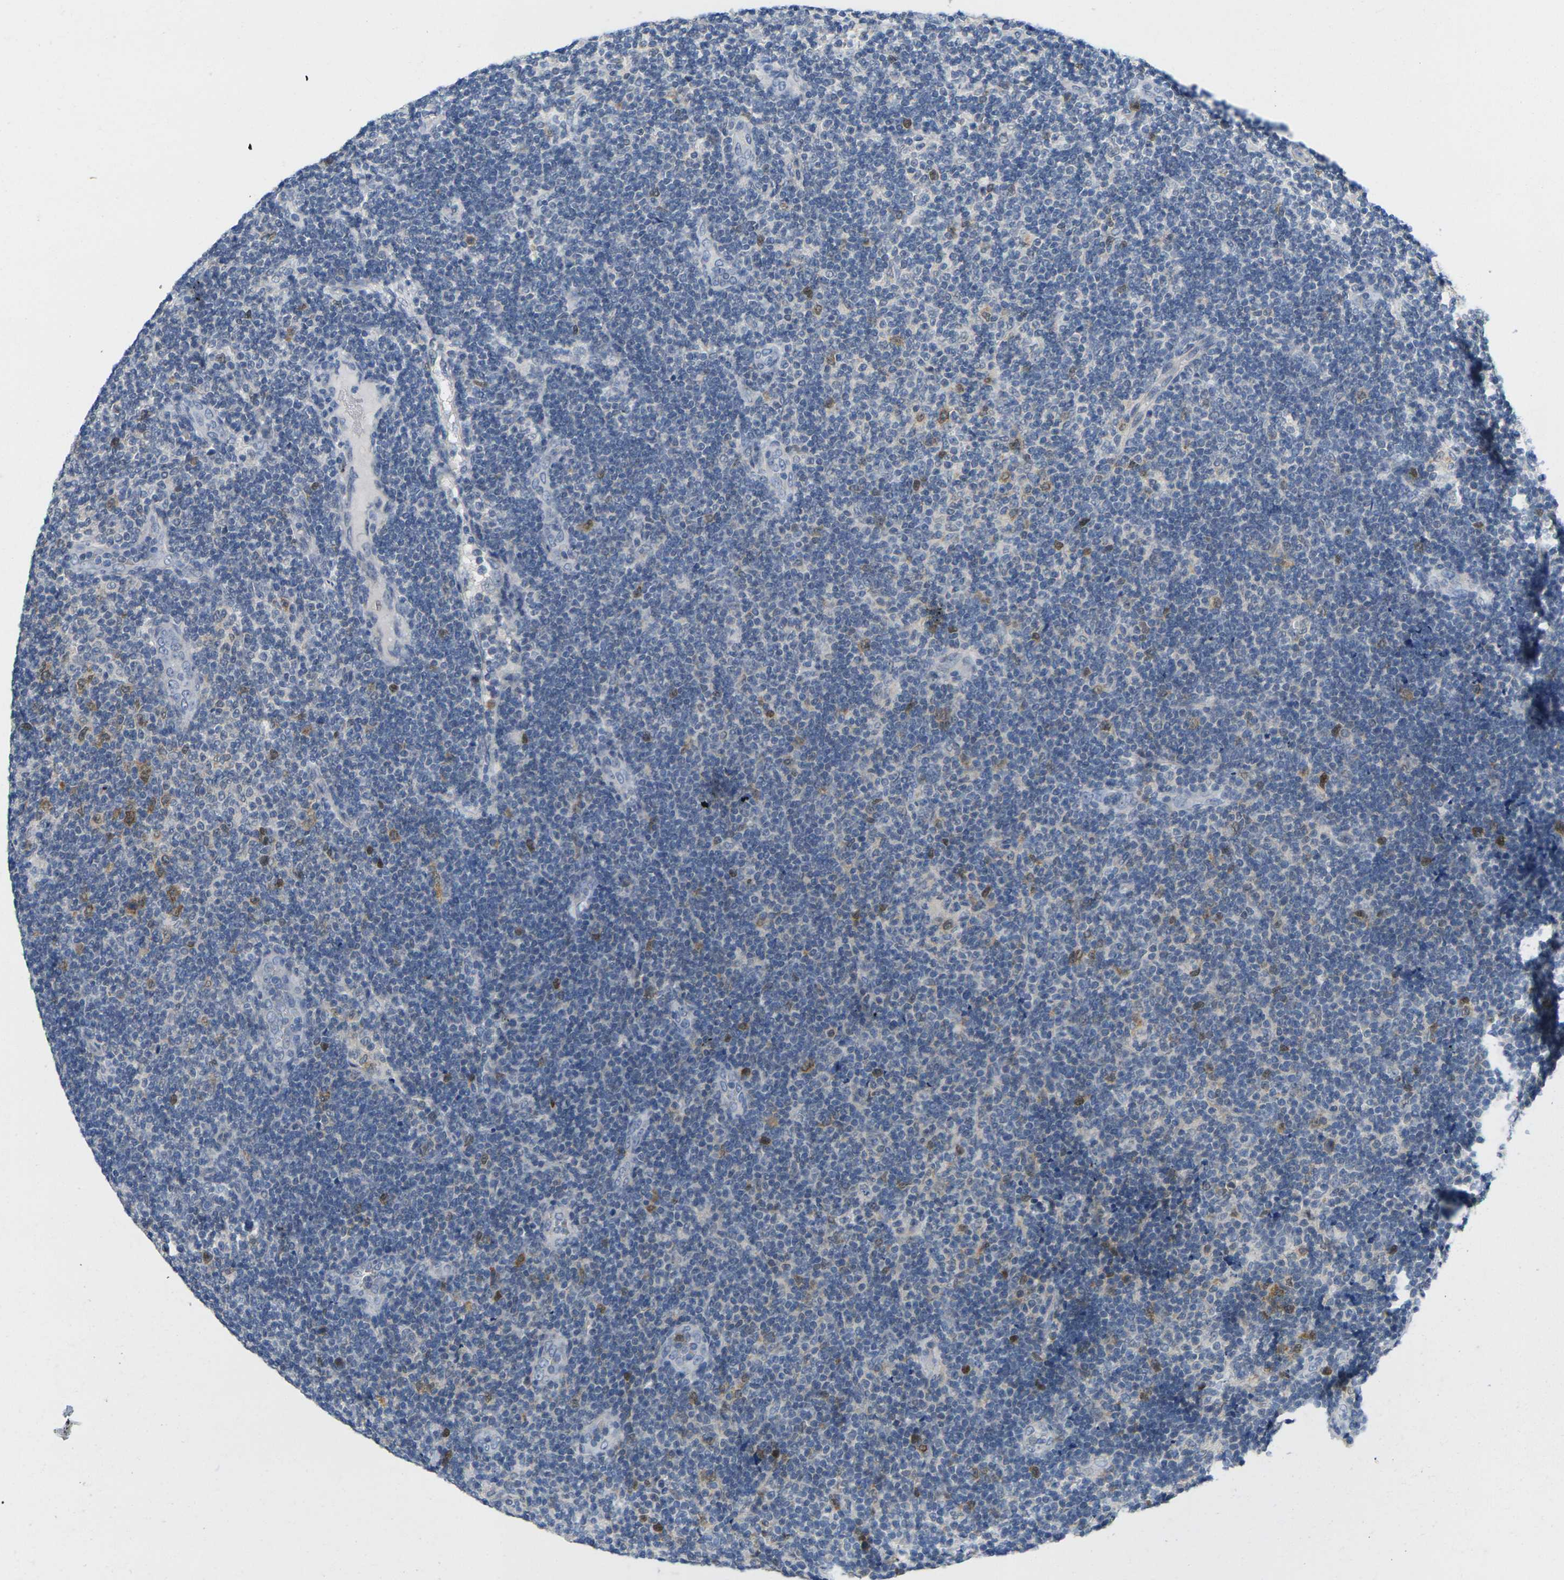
{"staining": {"intensity": "moderate", "quantity": "<25%", "location": "nuclear"}, "tissue": "lymphoma", "cell_type": "Tumor cells", "image_type": "cancer", "snomed": [{"axis": "morphology", "description": "Malignant lymphoma, non-Hodgkin's type, Low grade"}, {"axis": "topography", "description": "Lymph node"}], "caption": "Lymphoma stained with immunohistochemistry displays moderate nuclear expression in approximately <25% of tumor cells.", "gene": "CDK2", "patient": {"sex": "male", "age": 83}}